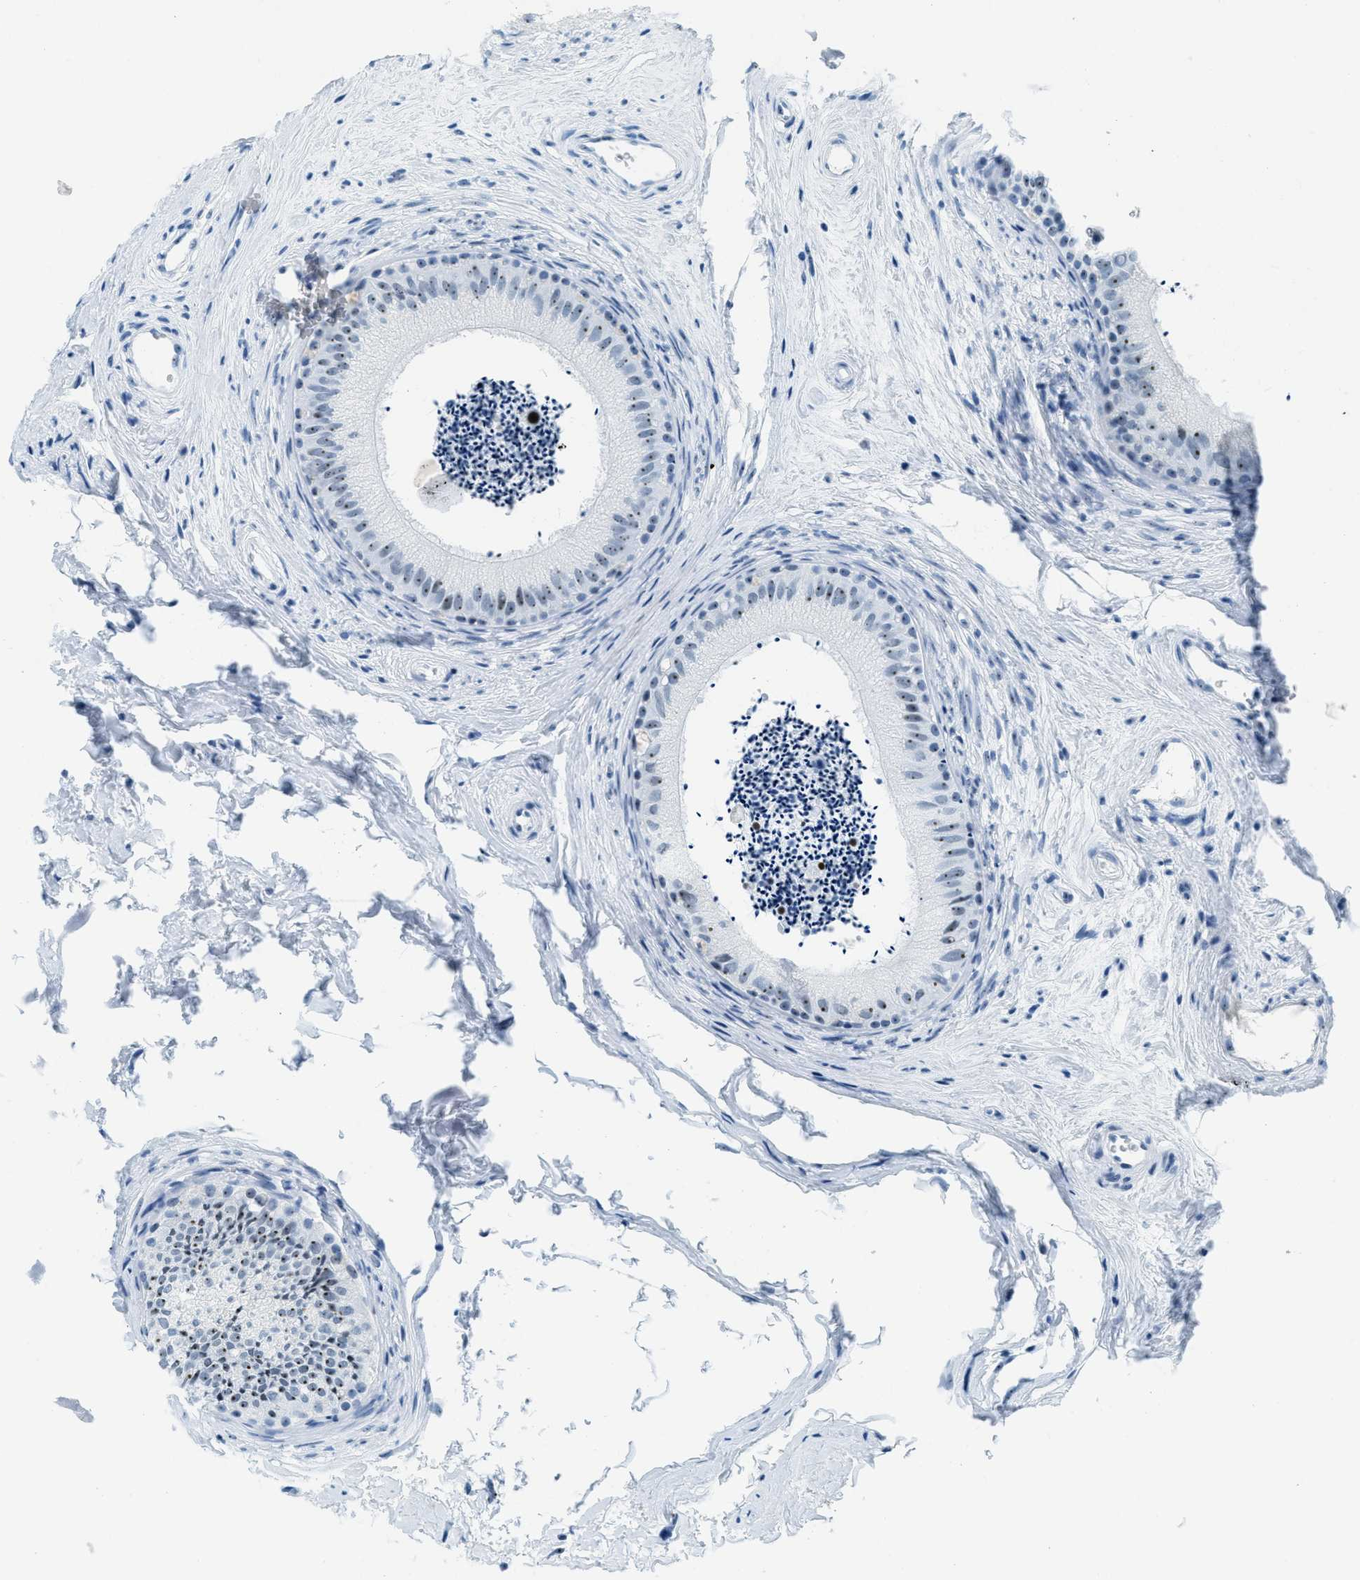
{"staining": {"intensity": "weak", "quantity": ">75%", "location": "nuclear"}, "tissue": "epididymis", "cell_type": "Glandular cells", "image_type": "normal", "snomed": [{"axis": "morphology", "description": "Normal tissue, NOS"}, {"axis": "topography", "description": "Epididymis"}], "caption": "Immunohistochemistry (IHC) of normal human epididymis demonstrates low levels of weak nuclear expression in approximately >75% of glandular cells. Immunohistochemistry stains the protein of interest in brown and the nuclei are stained blue.", "gene": "PLA2G2A", "patient": {"sex": "male", "age": 56}}